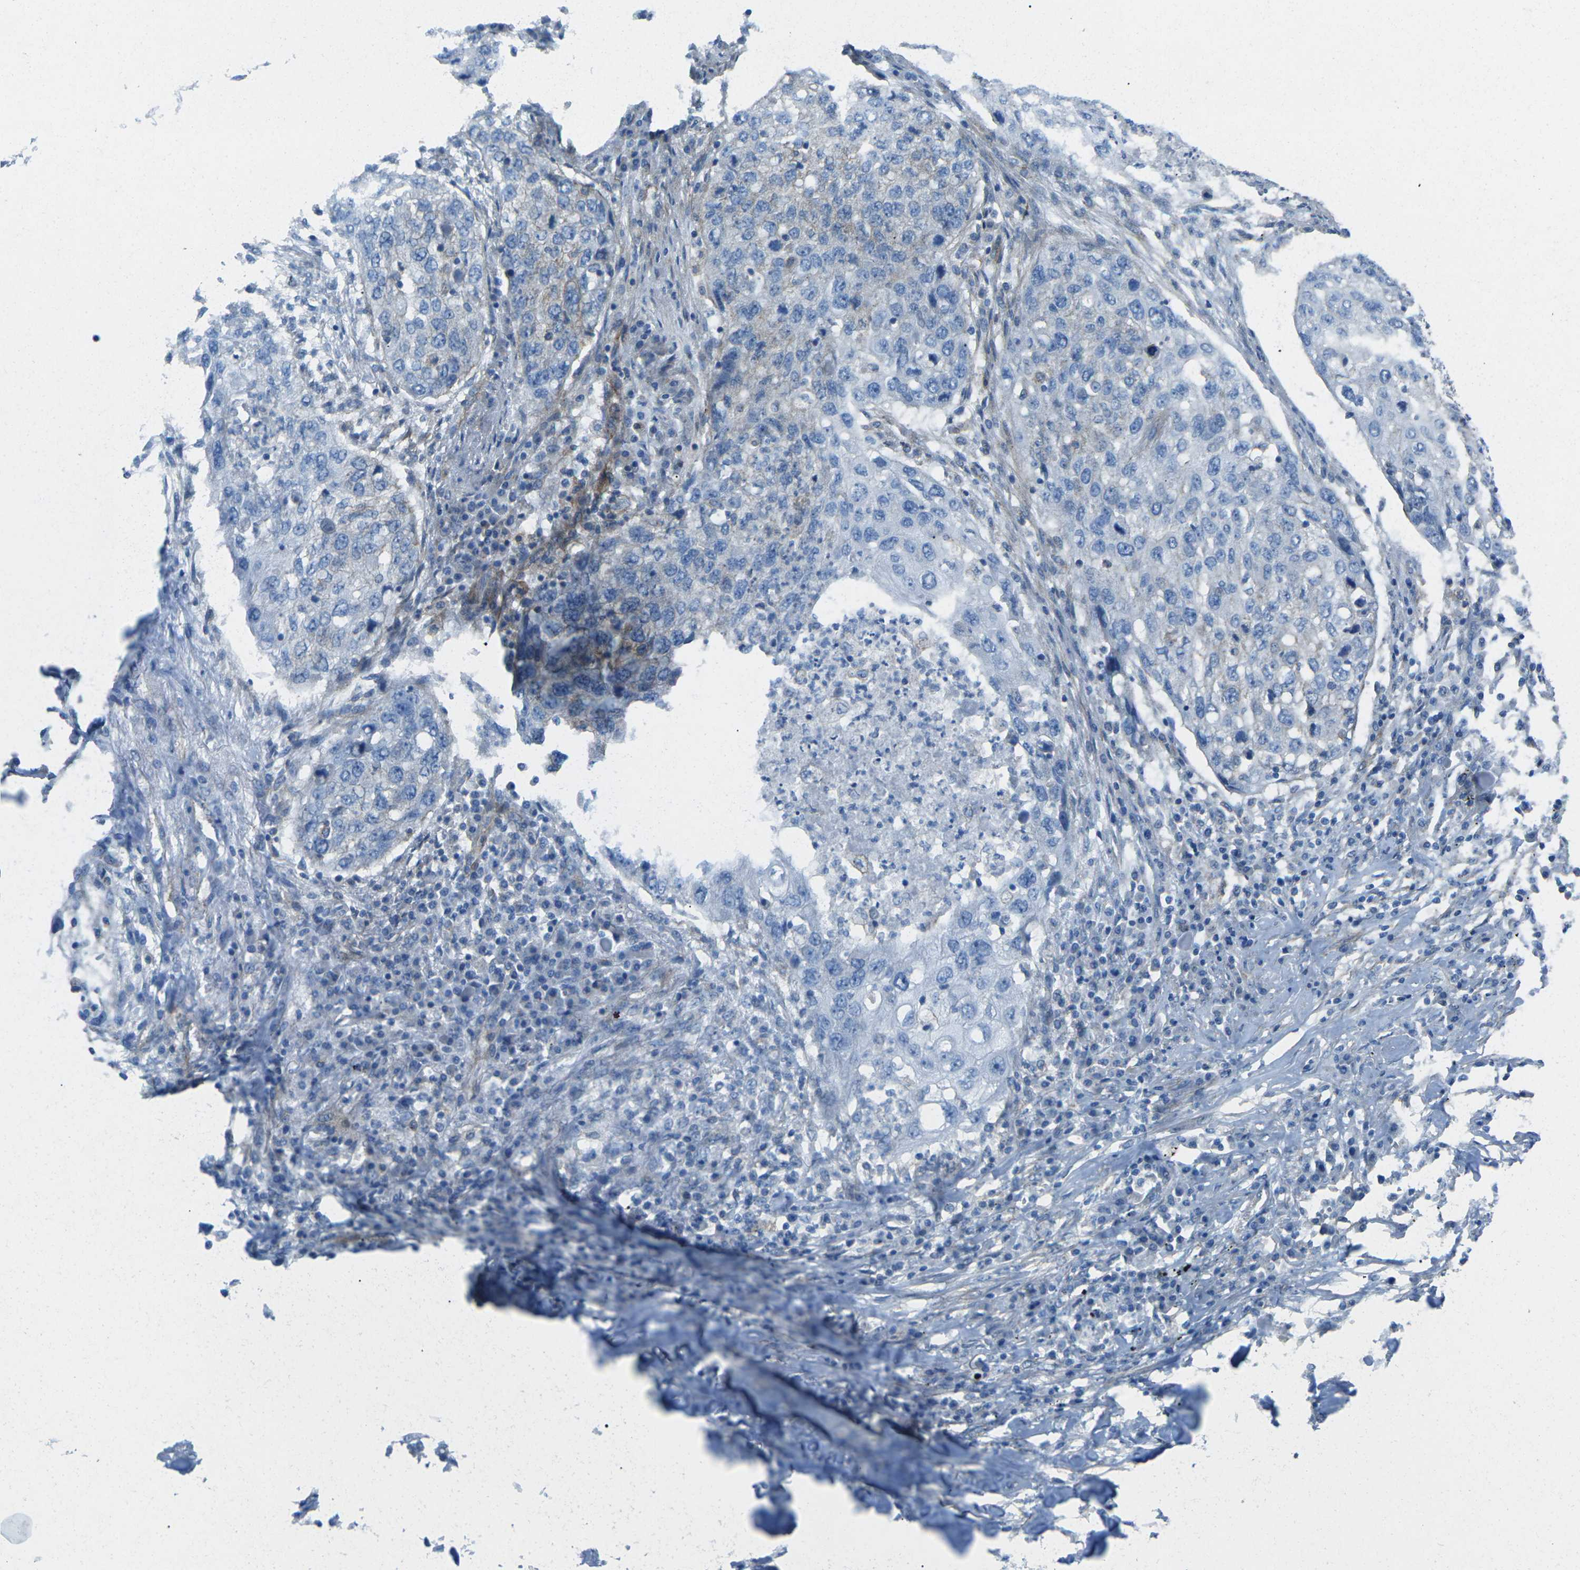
{"staining": {"intensity": "negative", "quantity": "none", "location": "none"}, "tissue": "lung cancer", "cell_type": "Tumor cells", "image_type": "cancer", "snomed": [{"axis": "morphology", "description": "Squamous cell carcinoma, NOS"}, {"axis": "topography", "description": "Lung"}], "caption": "DAB (3,3'-diaminobenzidine) immunohistochemical staining of lung cancer demonstrates no significant staining in tumor cells. (Immunohistochemistry (ihc), brightfield microscopy, high magnification).", "gene": "UTRN", "patient": {"sex": "female", "age": 63}}